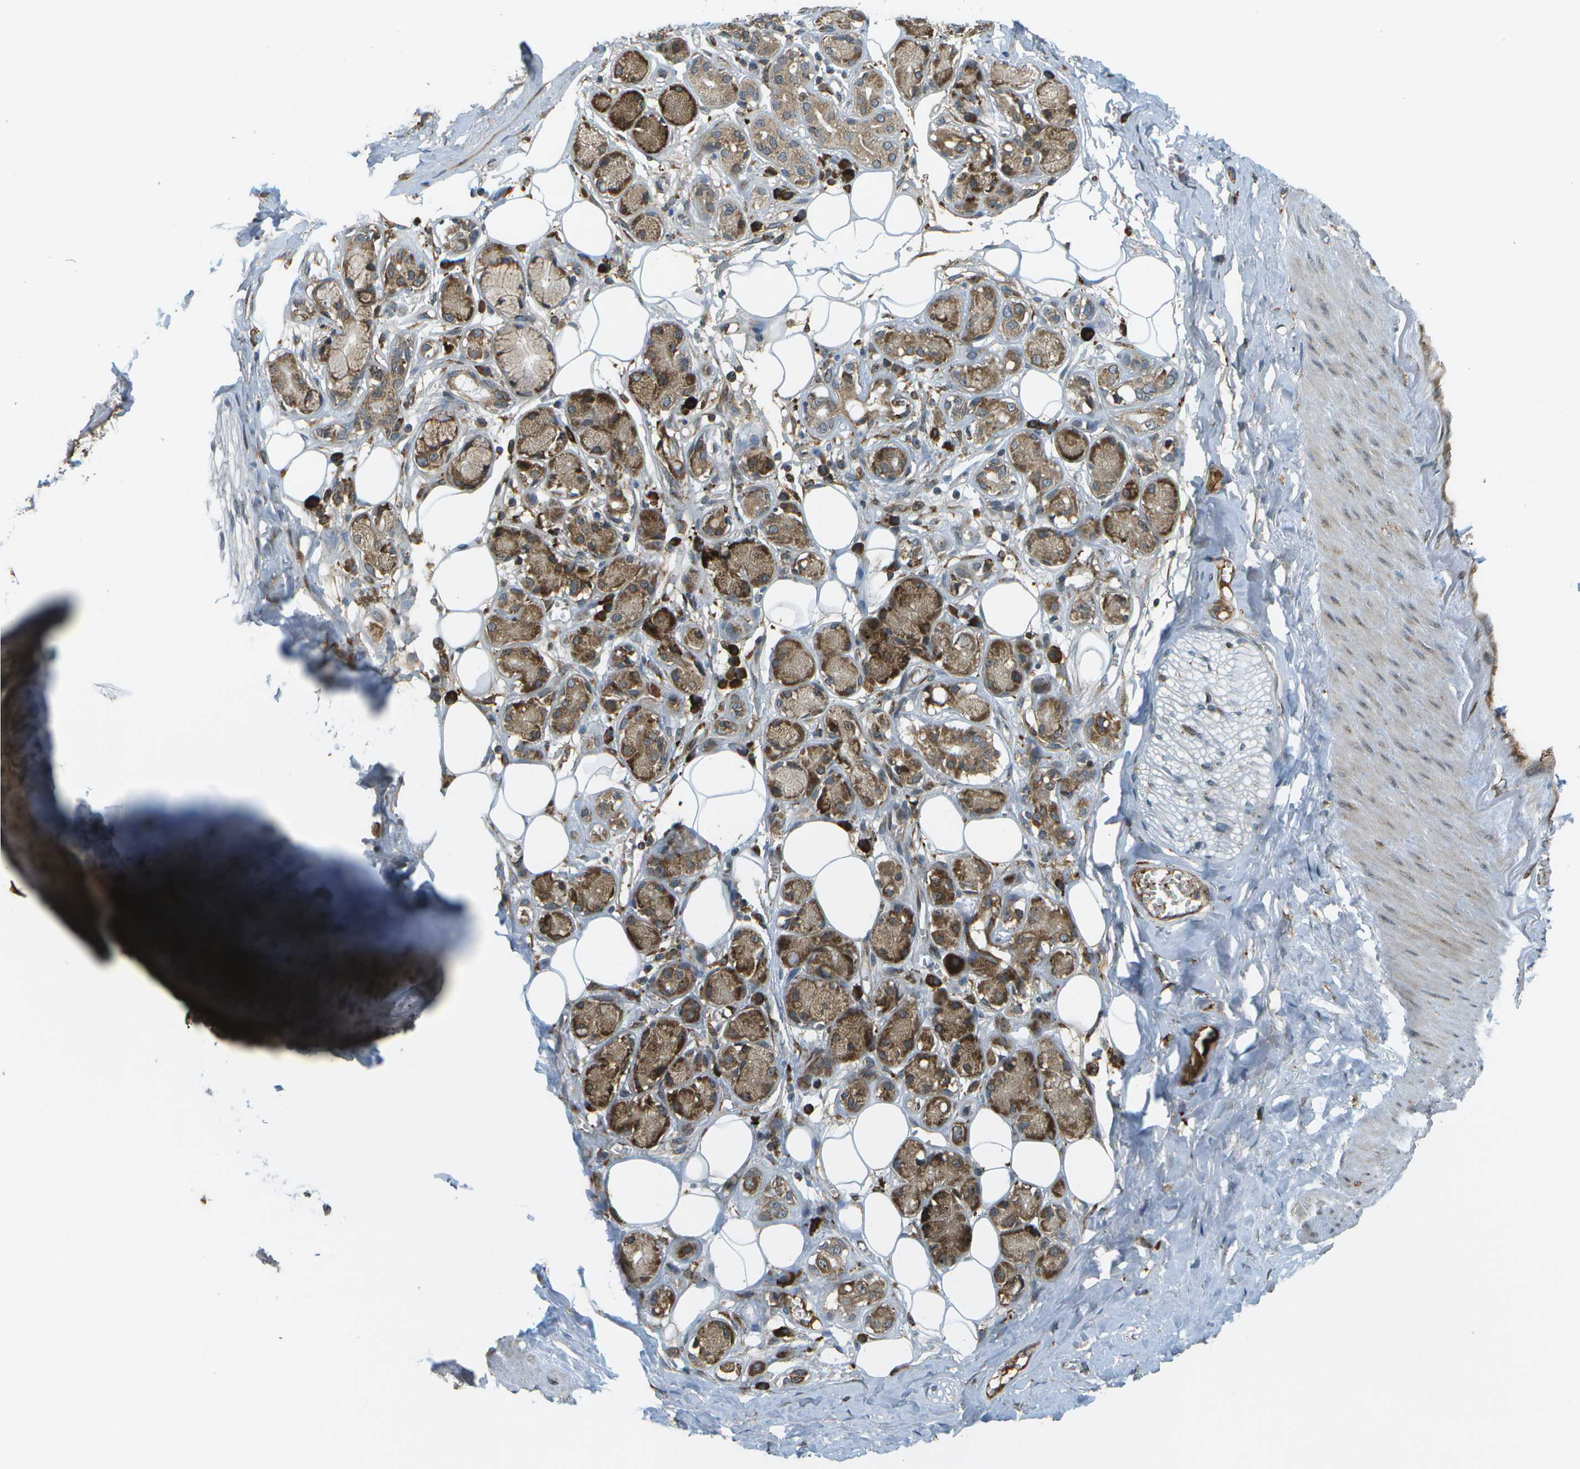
{"staining": {"intensity": "moderate", "quantity": "<25%", "location": "cytoplasmic/membranous"}, "tissue": "adipose tissue", "cell_type": "Adipocytes", "image_type": "normal", "snomed": [{"axis": "morphology", "description": "Normal tissue, NOS"}, {"axis": "morphology", "description": "Inflammation, NOS"}, {"axis": "topography", "description": "Salivary gland"}, {"axis": "topography", "description": "Peripheral nerve tissue"}], "caption": "DAB (3,3'-diaminobenzidine) immunohistochemical staining of normal adipose tissue reveals moderate cytoplasmic/membranous protein positivity in approximately <25% of adipocytes.", "gene": "USP30", "patient": {"sex": "female", "age": 75}}